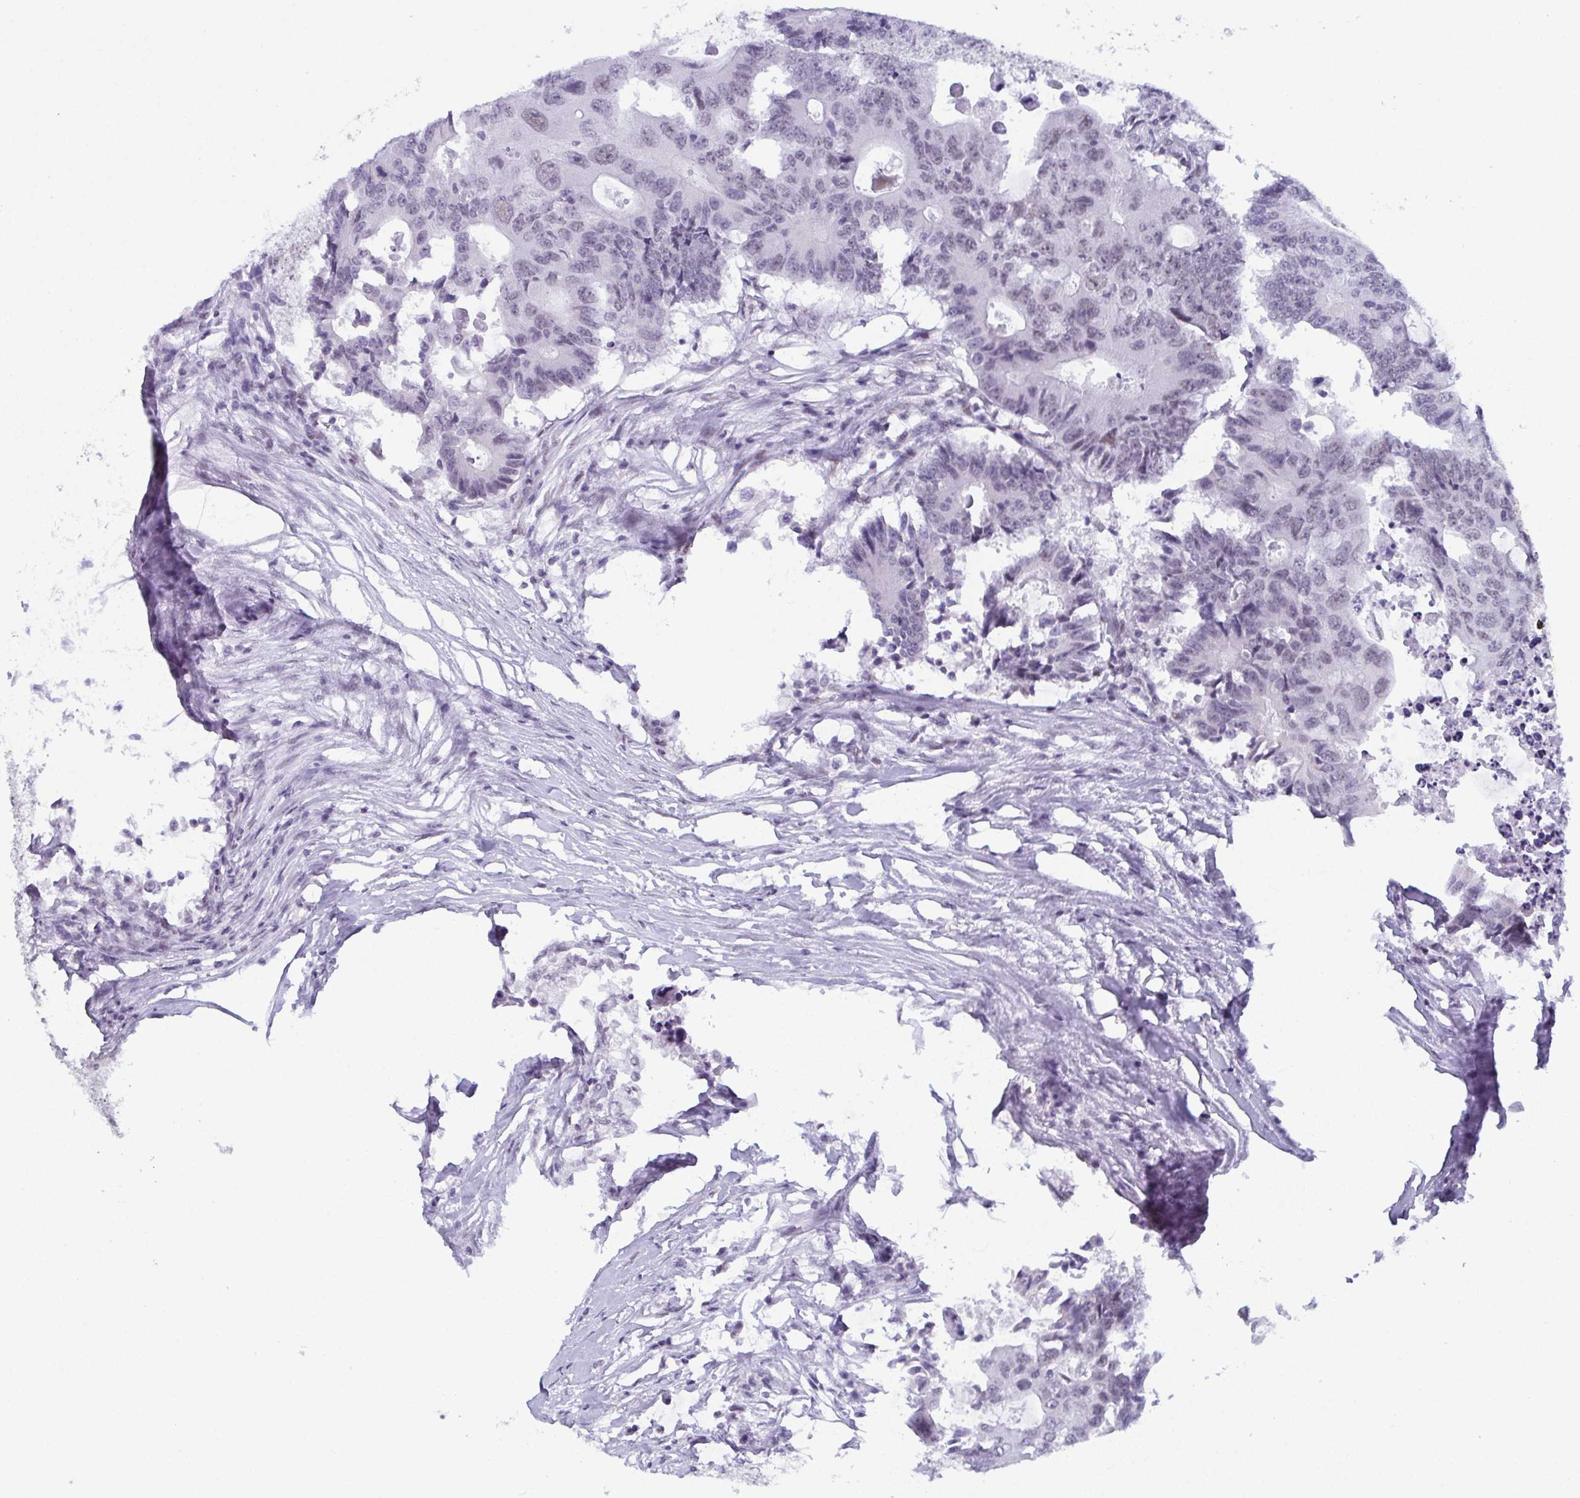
{"staining": {"intensity": "weak", "quantity": "25%-75%", "location": "nuclear"}, "tissue": "colorectal cancer", "cell_type": "Tumor cells", "image_type": "cancer", "snomed": [{"axis": "morphology", "description": "Adenocarcinoma, NOS"}, {"axis": "topography", "description": "Colon"}], "caption": "Protein staining of colorectal cancer (adenocarcinoma) tissue demonstrates weak nuclear positivity in approximately 25%-75% of tumor cells.", "gene": "RBM7", "patient": {"sex": "male", "age": 71}}